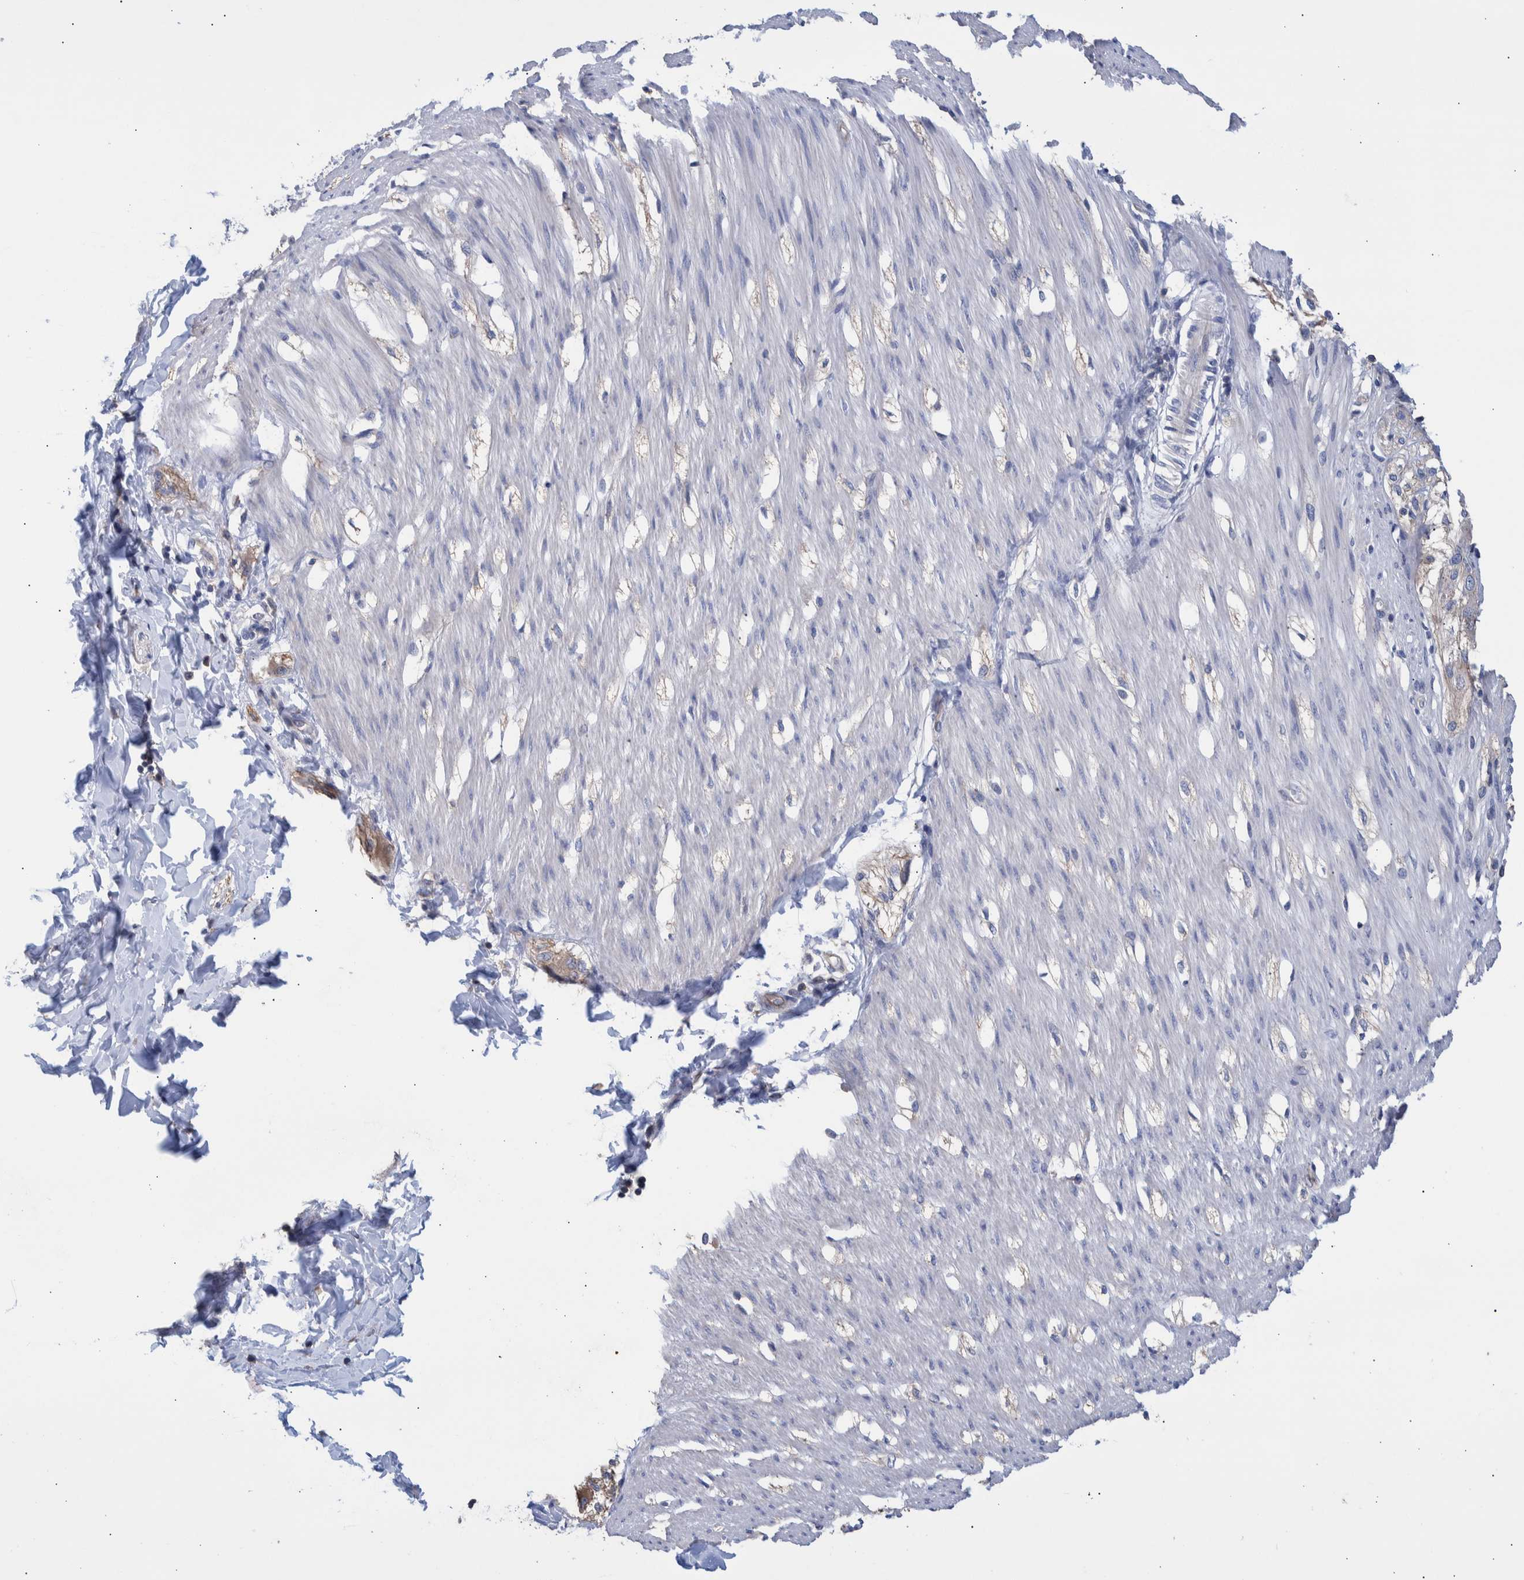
{"staining": {"intensity": "negative", "quantity": "none", "location": "none"}, "tissue": "smooth muscle", "cell_type": "Smooth muscle cells", "image_type": "normal", "snomed": [{"axis": "morphology", "description": "Normal tissue, NOS"}, {"axis": "morphology", "description": "Adenocarcinoma, NOS"}, {"axis": "topography", "description": "Smooth muscle"}, {"axis": "topography", "description": "Colon"}], "caption": "Immunohistochemical staining of benign smooth muscle reveals no significant positivity in smooth muscle cells. The staining was performed using DAB to visualize the protein expression in brown, while the nuclei were stained in blue with hematoxylin (Magnification: 20x).", "gene": "PPP3CC", "patient": {"sex": "male", "age": 14}}